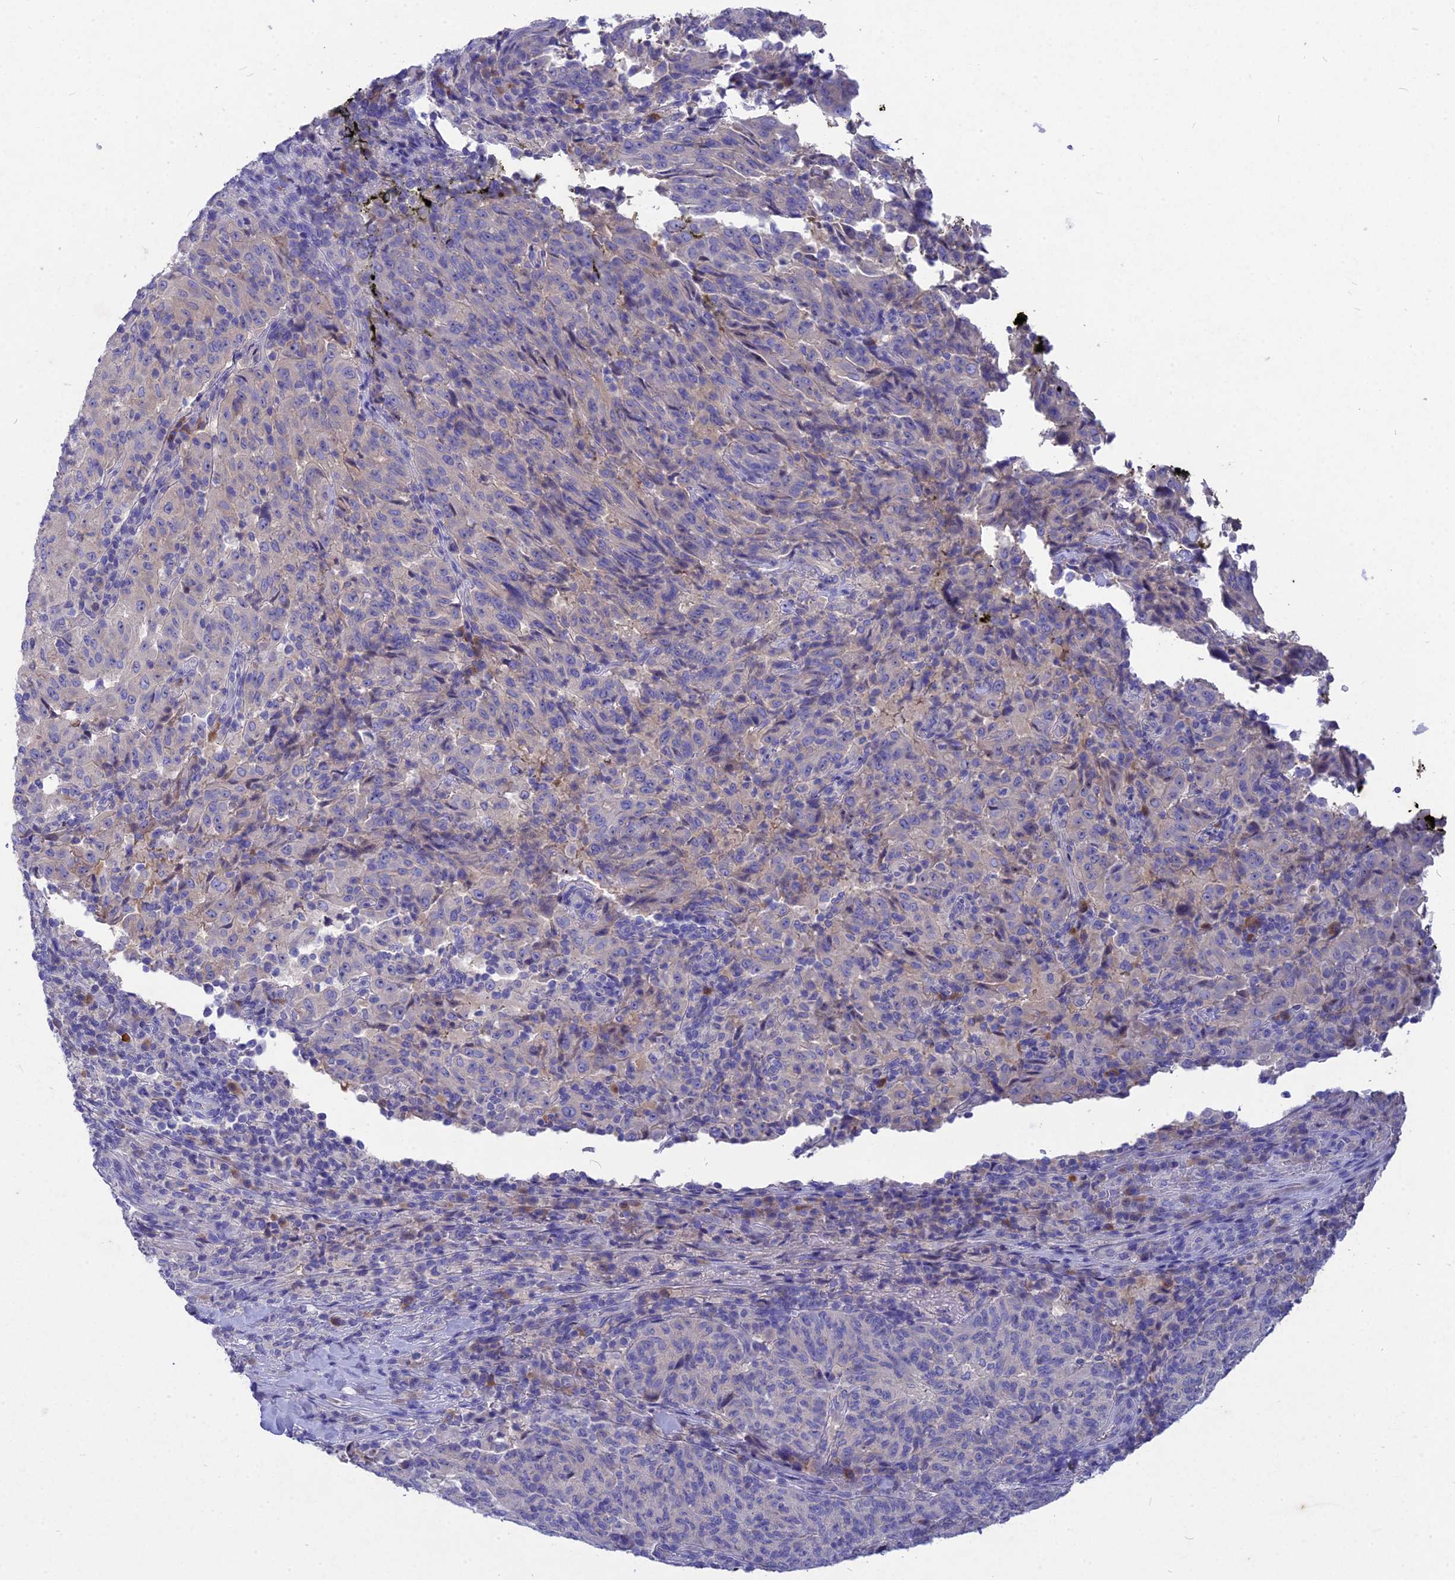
{"staining": {"intensity": "negative", "quantity": "none", "location": "none"}, "tissue": "pancreatic cancer", "cell_type": "Tumor cells", "image_type": "cancer", "snomed": [{"axis": "morphology", "description": "Adenocarcinoma, NOS"}, {"axis": "topography", "description": "Pancreas"}], "caption": "IHC histopathology image of neoplastic tissue: human adenocarcinoma (pancreatic) stained with DAB reveals no significant protein expression in tumor cells.", "gene": "DEFB119", "patient": {"sex": "male", "age": 63}}